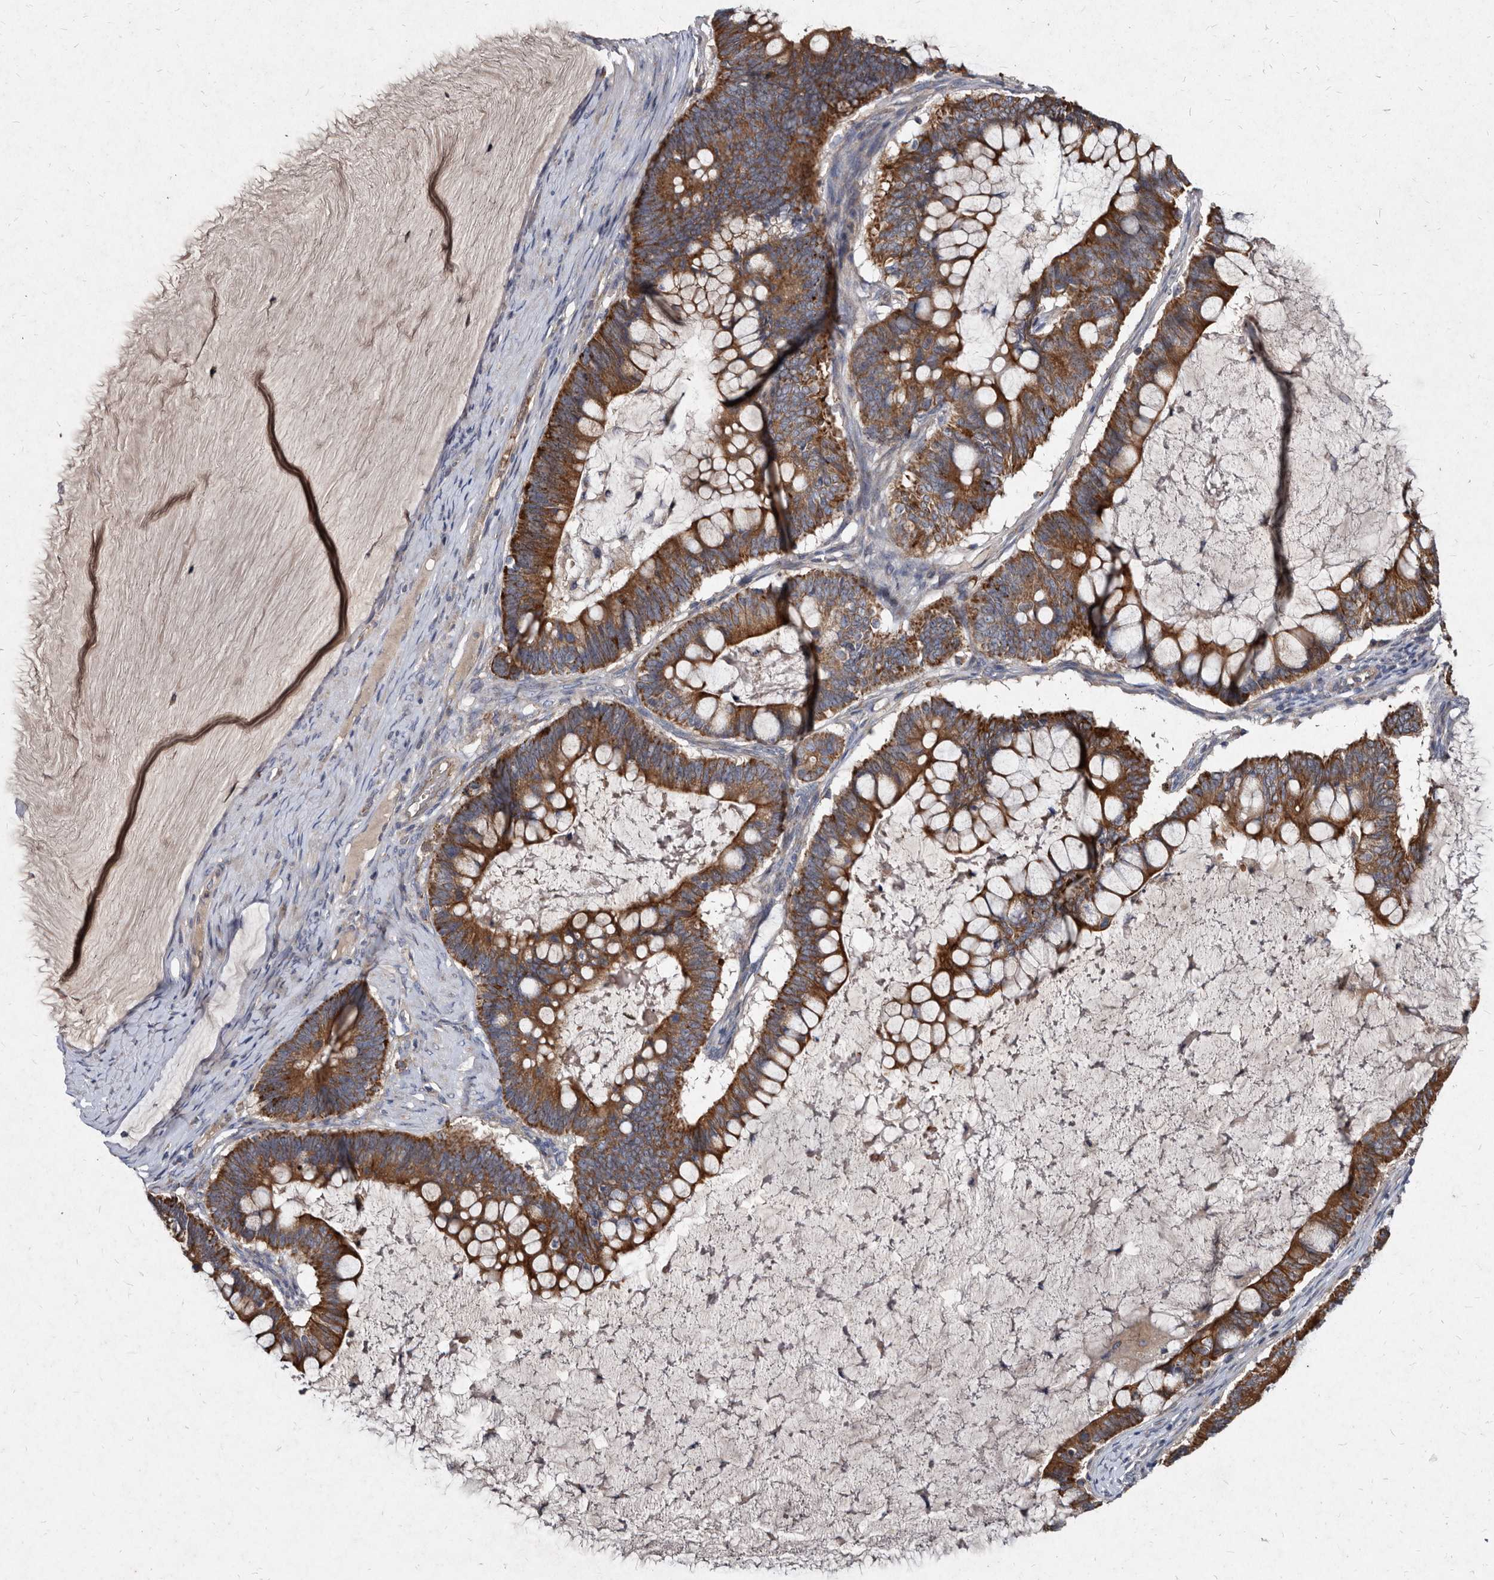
{"staining": {"intensity": "strong", "quantity": ">75%", "location": "cytoplasmic/membranous"}, "tissue": "ovarian cancer", "cell_type": "Tumor cells", "image_type": "cancer", "snomed": [{"axis": "morphology", "description": "Cystadenocarcinoma, mucinous, NOS"}, {"axis": "topography", "description": "Ovary"}], "caption": "Immunohistochemical staining of ovarian cancer displays high levels of strong cytoplasmic/membranous positivity in approximately >75% of tumor cells. The protein of interest is shown in brown color, while the nuclei are stained blue.", "gene": "YPEL3", "patient": {"sex": "female", "age": 61}}